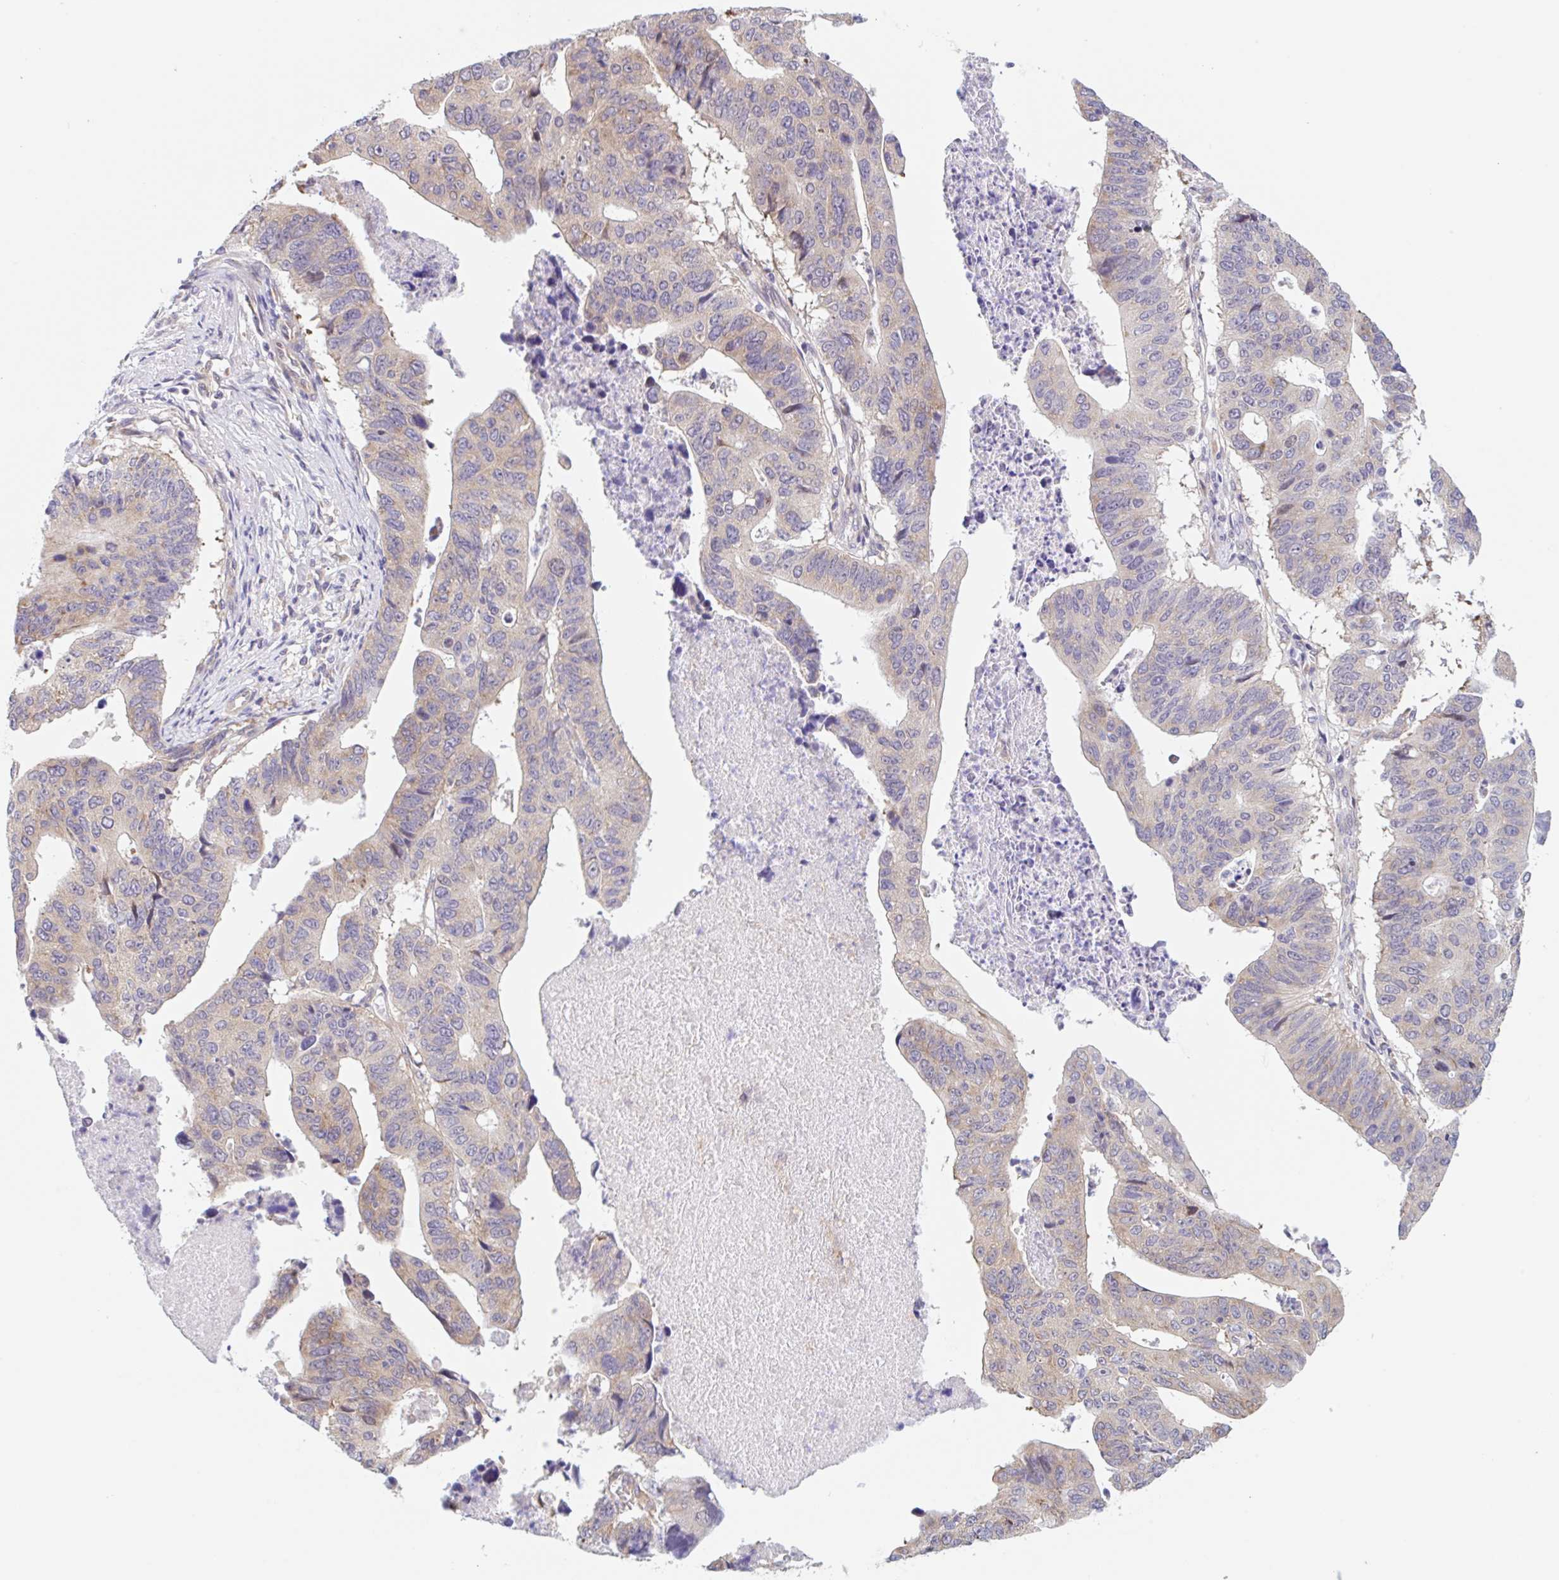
{"staining": {"intensity": "weak", "quantity": "25%-75%", "location": "cytoplasmic/membranous"}, "tissue": "stomach cancer", "cell_type": "Tumor cells", "image_type": "cancer", "snomed": [{"axis": "morphology", "description": "Adenocarcinoma, NOS"}, {"axis": "topography", "description": "Stomach"}], "caption": "Stomach adenocarcinoma was stained to show a protein in brown. There is low levels of weak cytoplasmic/membranous positivity in approximately 25%-75% of tumor cells. Nuclei are stained in blue.", "gene": "TBPL2", "patient": {"sex": "male", "age": 59}}